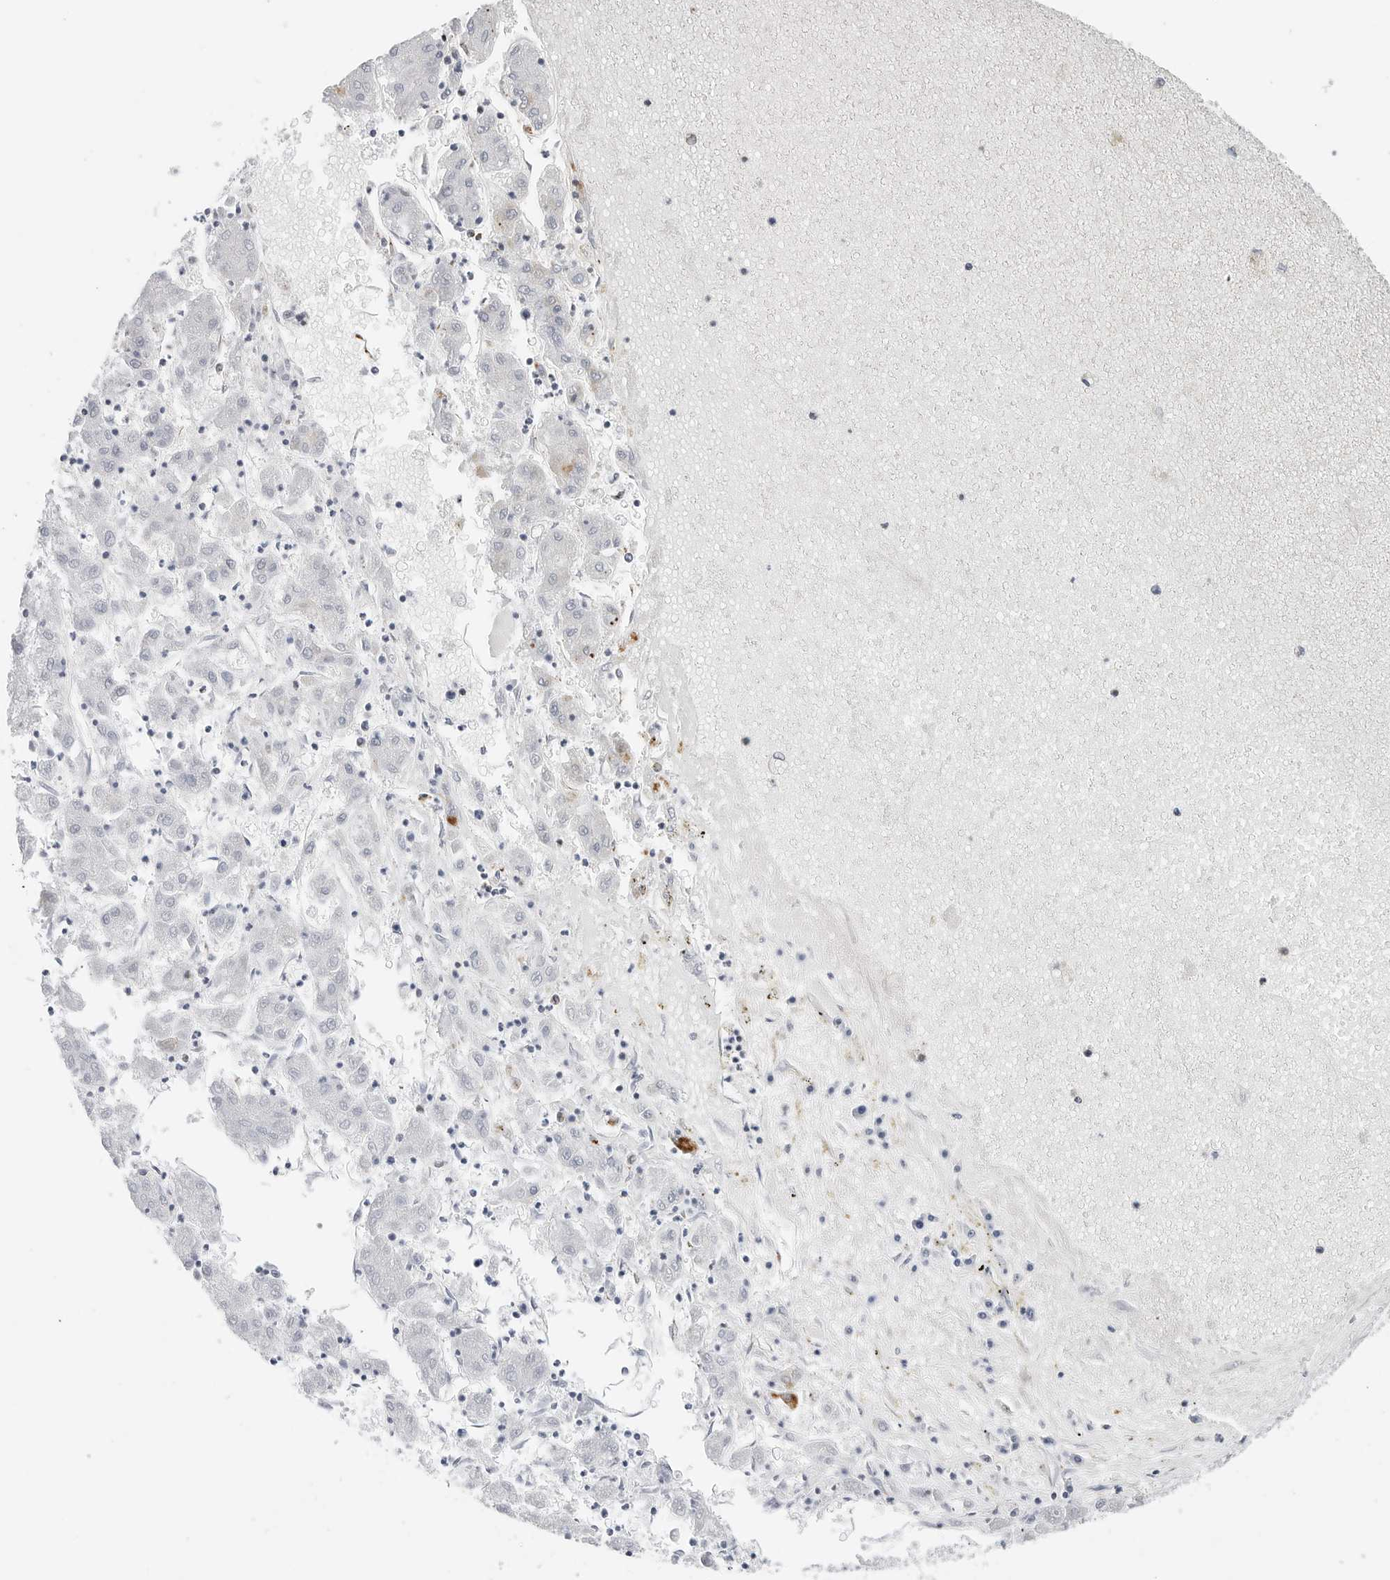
{"staining": {"intensity": "weak", "quantity": "<25%", "location": "cytoplasmic/membranous"}, "tissue": "liver cancer", "cell_type": "Tumor cells", "image_type": "cancer", "snomed": [{"axis": "morphology", "description": "Carcinoma, Hepatocellular, NOS"}, {"axis": "topography", "description": "Liver"}], "caption": "This is an IHC micrograph of human liver cancer (hepatocellular carcinoma). There is no expression in tumor cells.", "gene": "ATP5IF1", "patient": {"sex": "male", "age": 72}}